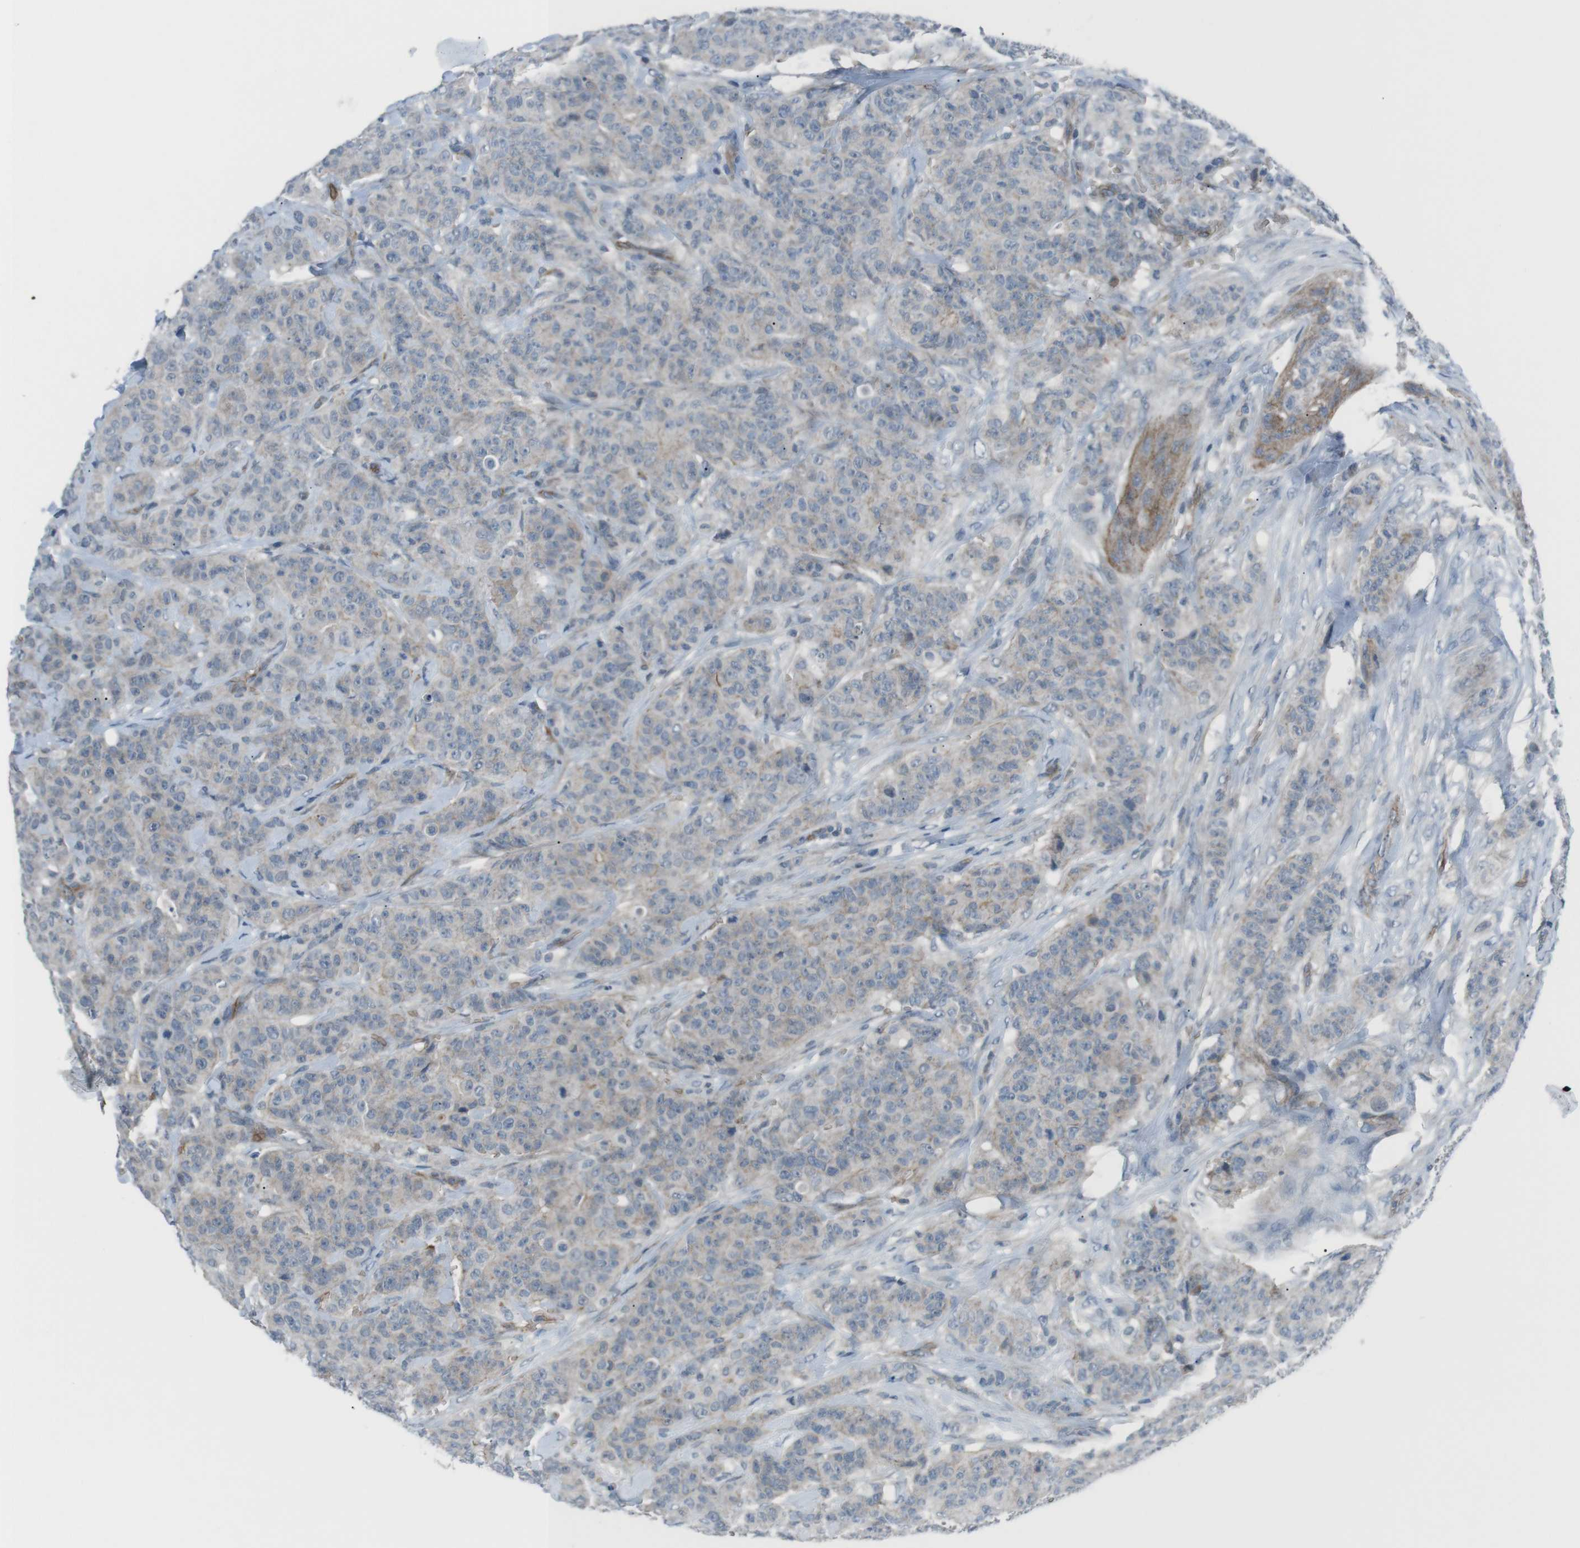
{"staining": {"intensity": "negative", "quantity": "none", "location": "none"}, "tissue": "breast cancer", "cell_type": "Tumor cells", "image_type": "cancer", "snomed": [{"axis": "morphology", "description": "Normal tissue, NOS"}, {"axis": "morphology", "description": "Duct carcinoma"}, {"axis": "topography", "description": "Breast"}], "caption": "The immunohistochemistry photomicrograph has no significant staining in tumor cells of infiltrating ductal carcinoma (breast) tissue.", "gene": "SPTA1", "patient": {"sex": "female", "age": 40}}